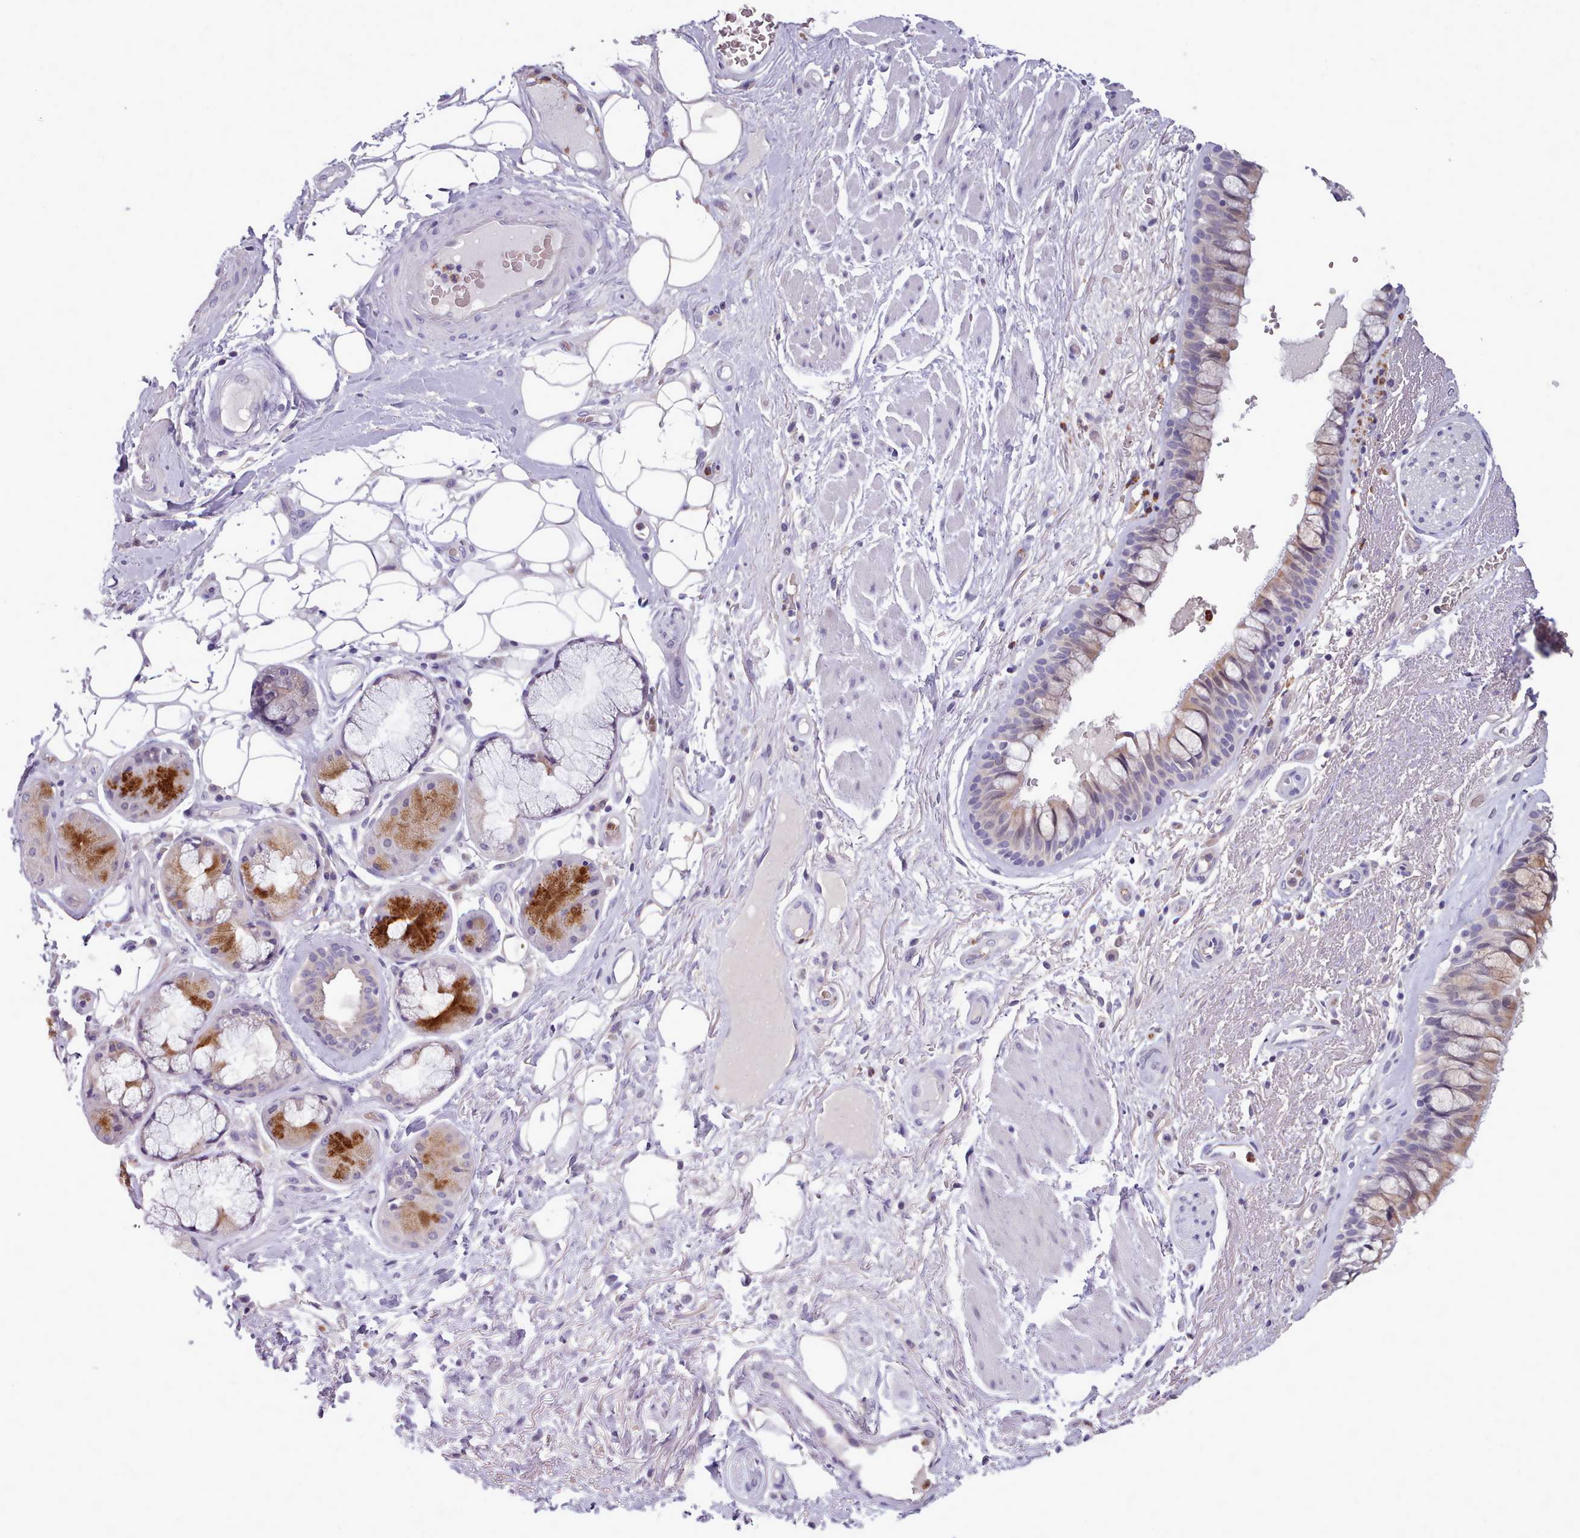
{"staining": {"intensity": "weak", "quantity": "<25%", "location": "cytoplasmic/membranous"}, "tissue": "bronchus", "cell_type": "Respiratory epithelial cells", "image_type": "normal", "snomed": [{"axis": "morphology", "description": "Normal tissue, NOS"}, {"axis": "morphology", "description": "Squamous cell carcinoma, NOS"}, {"axis": "topography", "description": "Lymph node"}, {"axis": "topography", "description": "Bronchus"}, {"axis": "topography", "description": "Lung"}], "caption": "This is a image of IHC staining of unremarkable bronchus, which shows no positivity in respiratory epithelial cells. (IHC, brightfield microscopy, high magnification).", "gene": "KCTD16", "patient": {"sex": "male", "age": 66}}